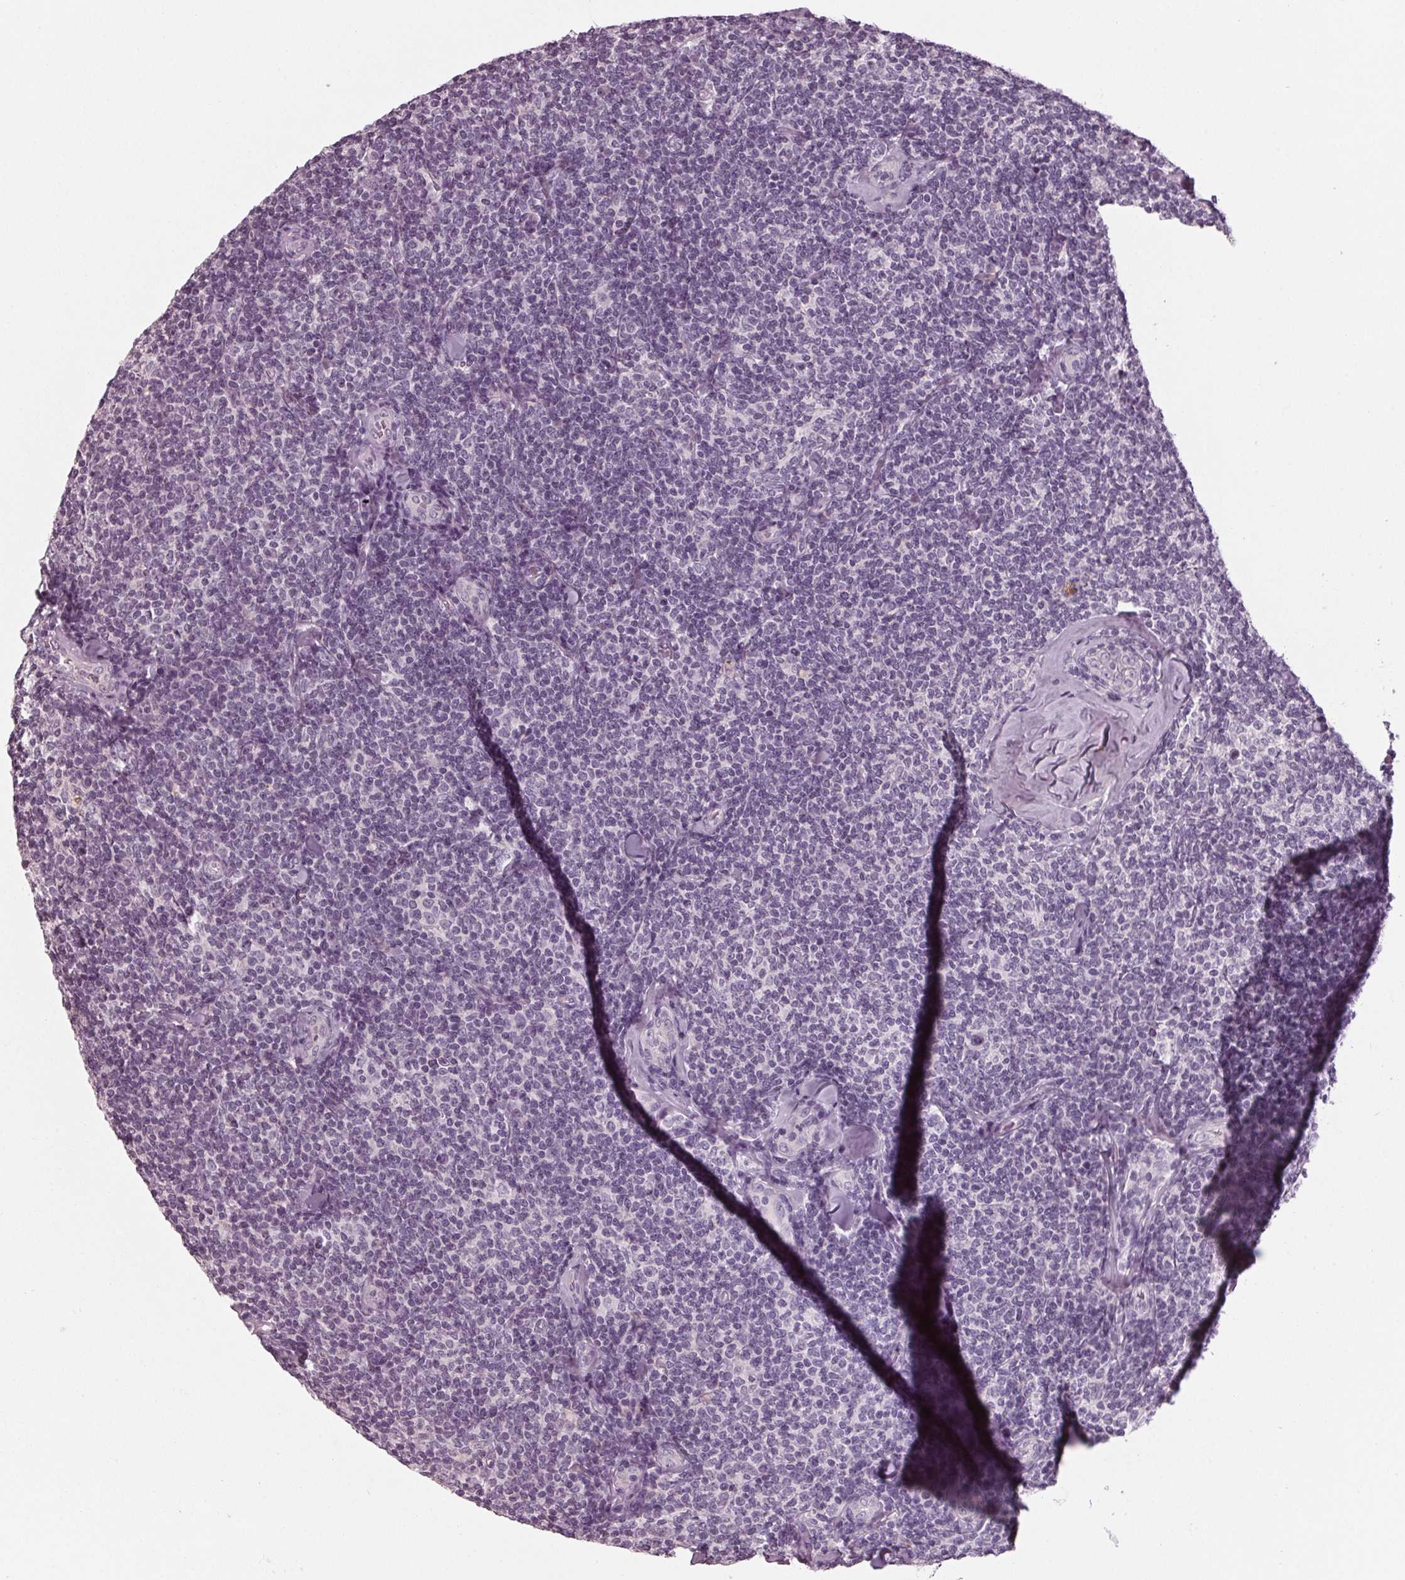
{"staining": {"intensity": "negative", "quantity": "none", "location": "none"}, "tissue": "lymphoma", "cell_type": "Tumor cells", "image_type": "cancer", "snomed": [{"axis": "morphology", "description": "Malignant lymphoma, non-Hodgkin's type, Low grade"}, {"axis": "topography", "description": "Lymph node"}], "caption": "IHC of low-grade malignant lymphoma, non-Hodgkin's type exhibits no staining in tumor cells.", "gene": "TNNC2", "patient": {"sex": "female", "age": 56}}